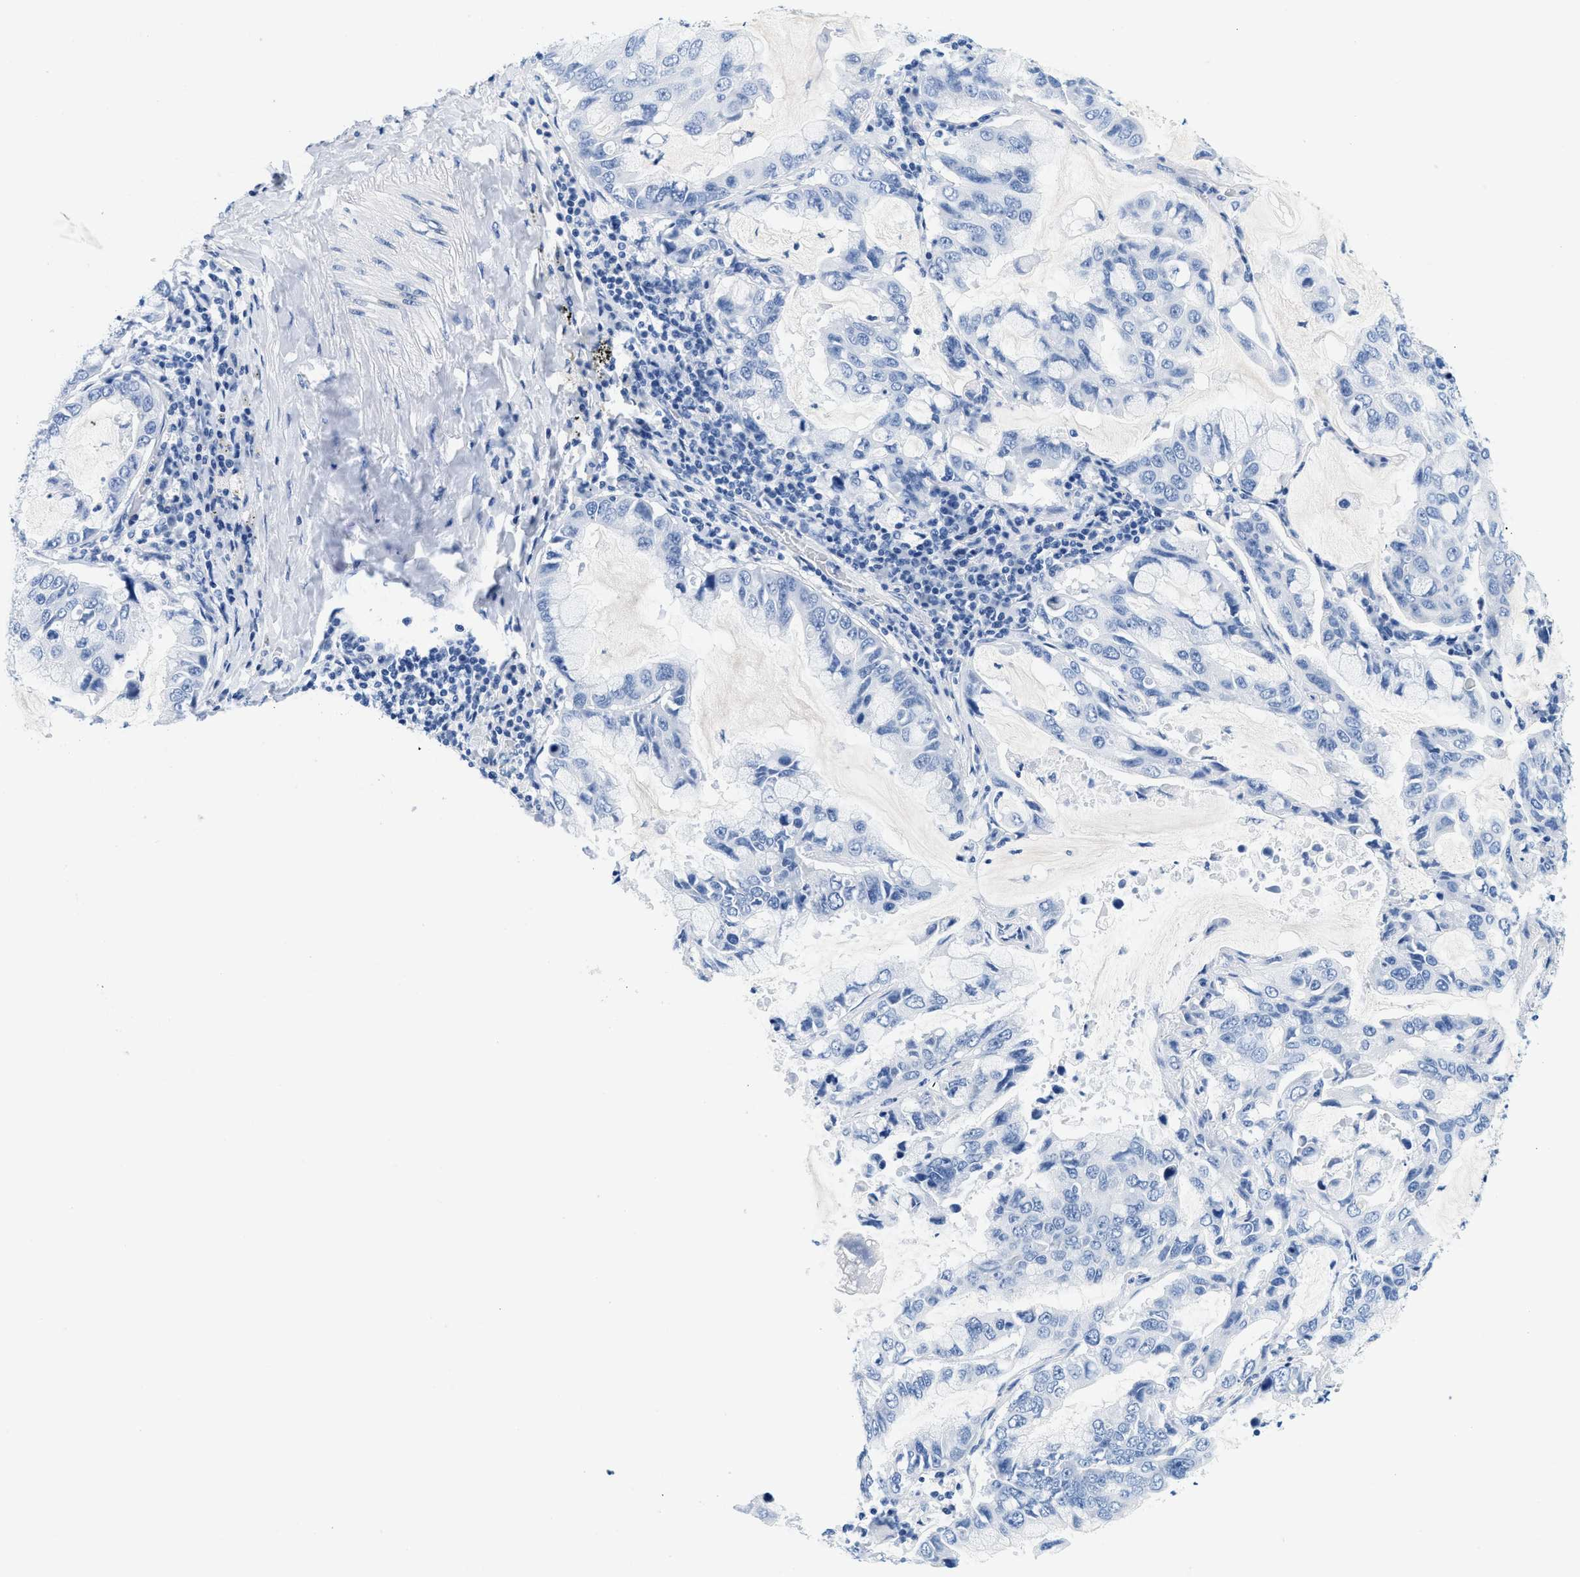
{"staining": {"intensity": "negative", "quantity": "none", "location": "none"}, "tissue": "lung cancer", "cell_type": "Tumor cells", "image_type": "cancer", "snomed": [{"axis": "morphology", "description": "Adenocarcinoma, NOS"}, {"axis": "topography", "description": "Lung"}], "caption": "Immunohistochemical staining of lung cancer exhibits no significant positivity in tumor cells.", "gene": "GSN", "patient": {"sex": "male", "age": 64}}